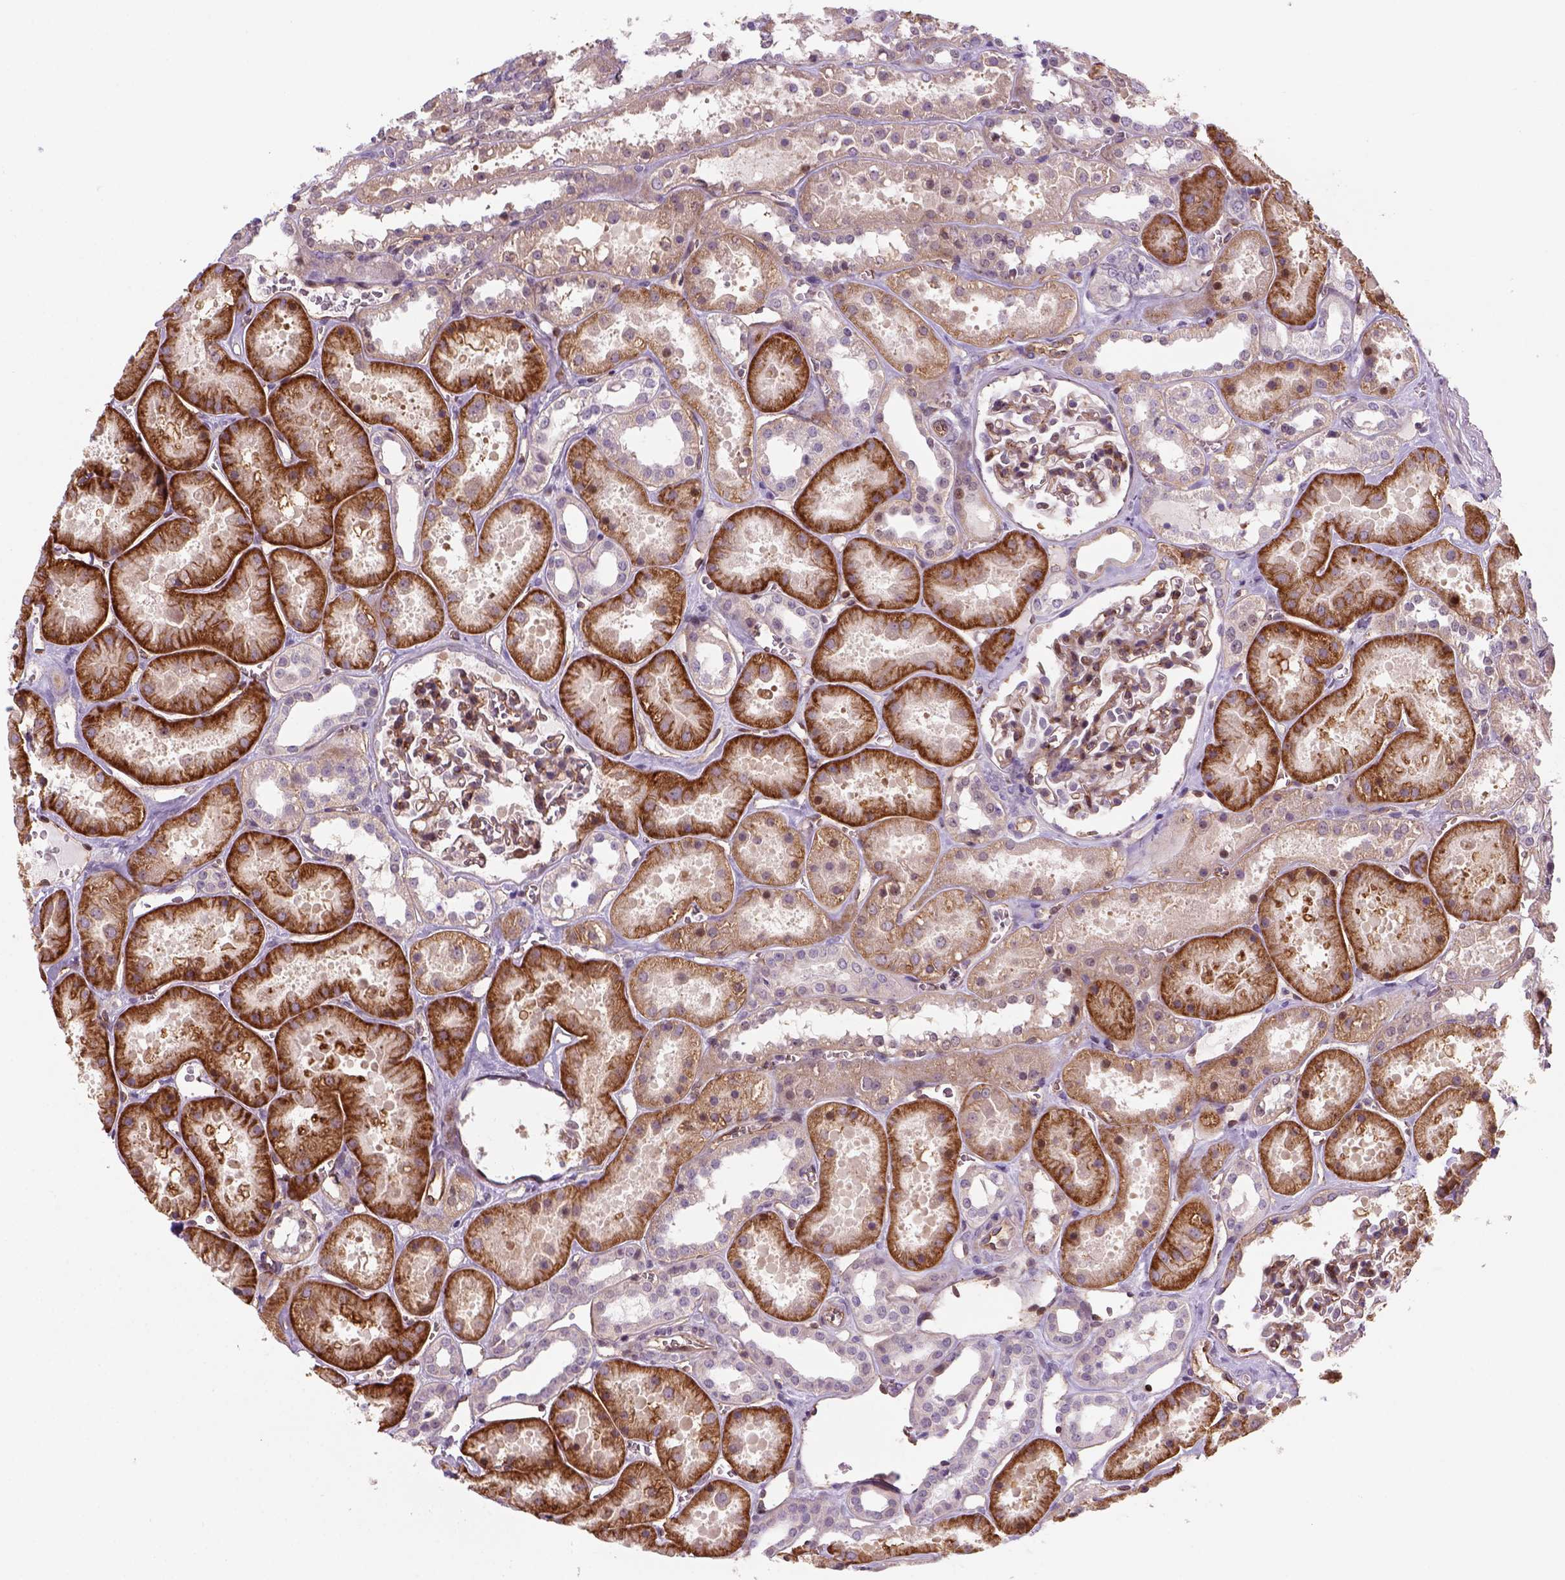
{"staining": {"intensity": "strong", "quantity": ">75%", "location": "cytoplasmic/membranous"}, "tissue": "kidney", "cell_type": "Cells in glomeruli", "image_type": "normal", "snomed": [{"axis": "morphology", "description": "Normal tissue, NOS"}, {"axis": "topography", "description": "Kidney"}], "caption": "A high amount of strong cytoplasmic/membranous staining is present in about >75% of cells in glomeruli in benign kidney. (DAB (3,3'-diaminobenzidine) IHC, brown staining for protein, blue staining for nuclei).", "gene": "VSTM5", "patient": {"sex": "female", "age": 41}}